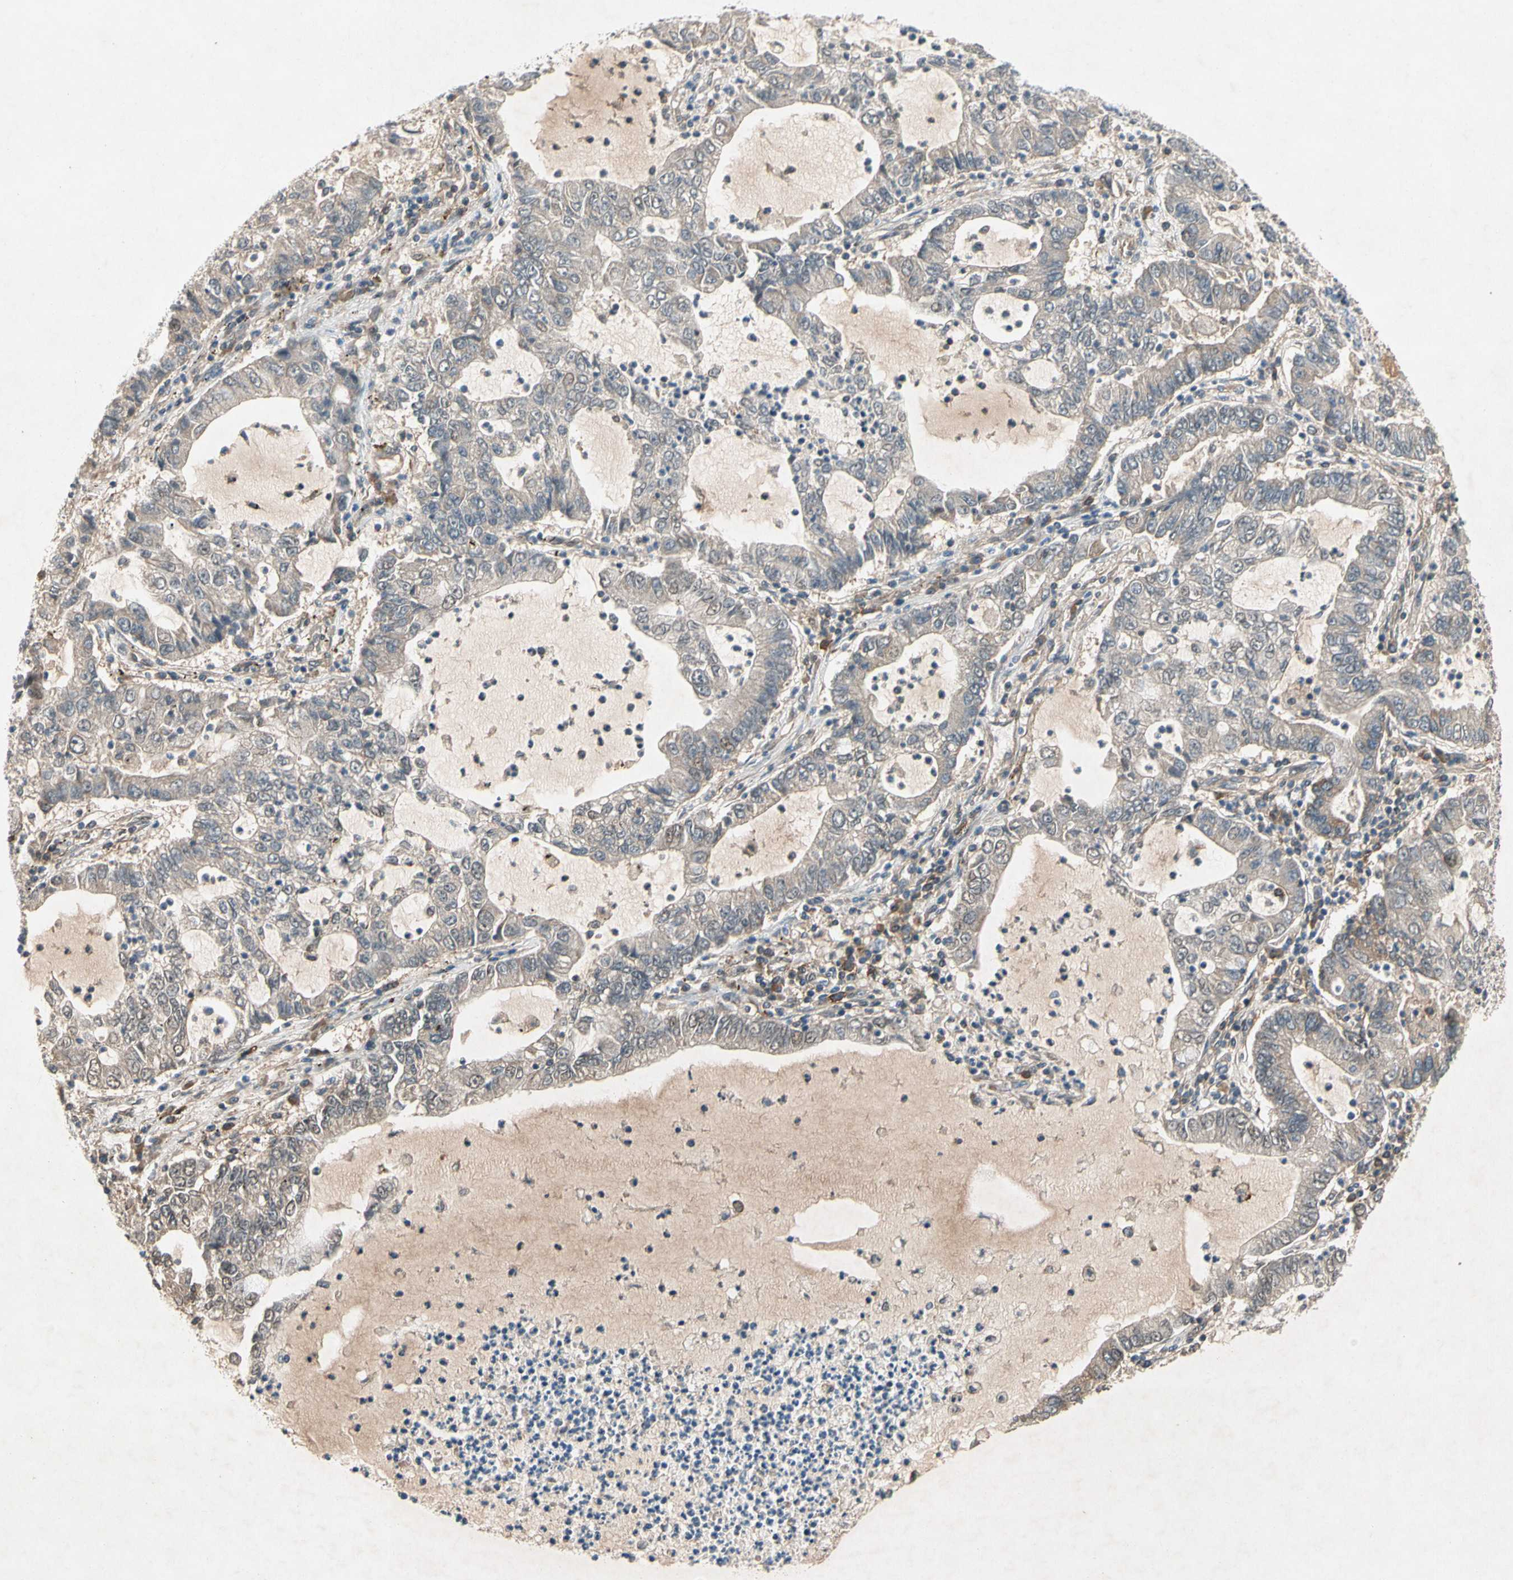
{"staining": {"intensity": "moderate", "quantity": ">75%", "location": "cytoplasmic/membranous,nuclear"}, "tissue": "lung cancer", "cell_type": "Tumor cells", "image_type": "cancer", "snomed": [{"axis": "morphology", "description": "Adenocarcinoma, NOS"}, {"axis": "topography", "description": "Lung"}], "caption": "Immunohistochemical staining of human lung cancer displays medium levels of moderate cytoplasmic/membranous and nuclear protein expression in approximately >75% of tumor cells. (brown staining indicates protein expression, while blue staining denotes nuclei).", "gene": "NDFIP2", "patient": {"sex": "female", "age": 51}}